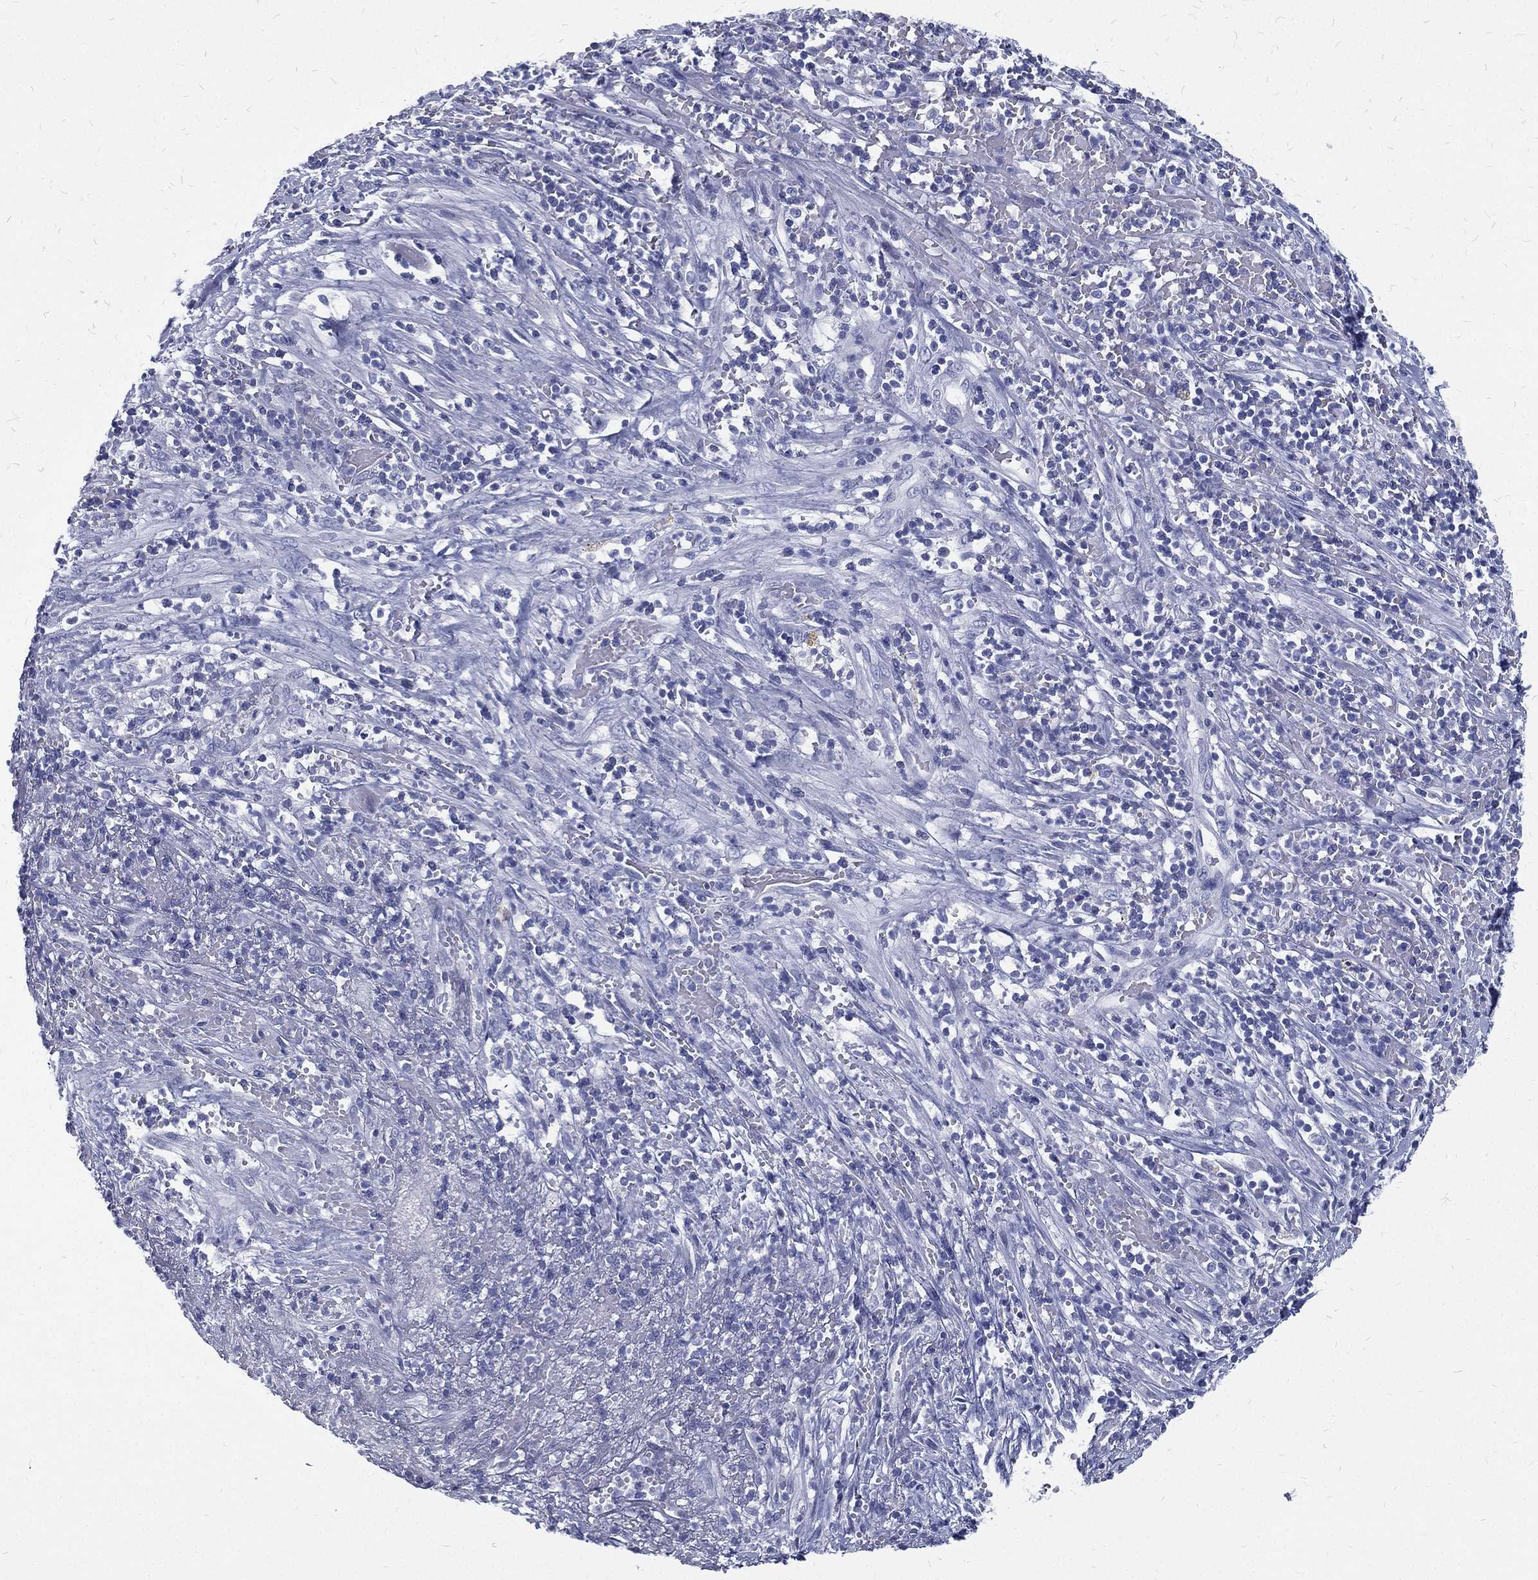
{"staining": {"intensity": "negative", "quantity": "none", "location": "none"}, "tissue": "cervical cancer", "cell_type": "Tumor cells", "image_type": "cancer", "snomed": [{"axis": "morphology", "description": "Squamous cell carcinoma, NOS"}, {"axis": "topography", "description": "Cervix"}], "caption": "An immunohistochemistry micrograph of cervical squamous cell carcinoma is shown. There is no staining in tumor cells of cervical squamous cell carcinoma. (Brightfield microscopy of DAB (3,3'-diaminobenzidine) immunohistochemistry at high magnification).", "gene": "RSPH4A", "patient": {"sex": "female", "age": 70}}